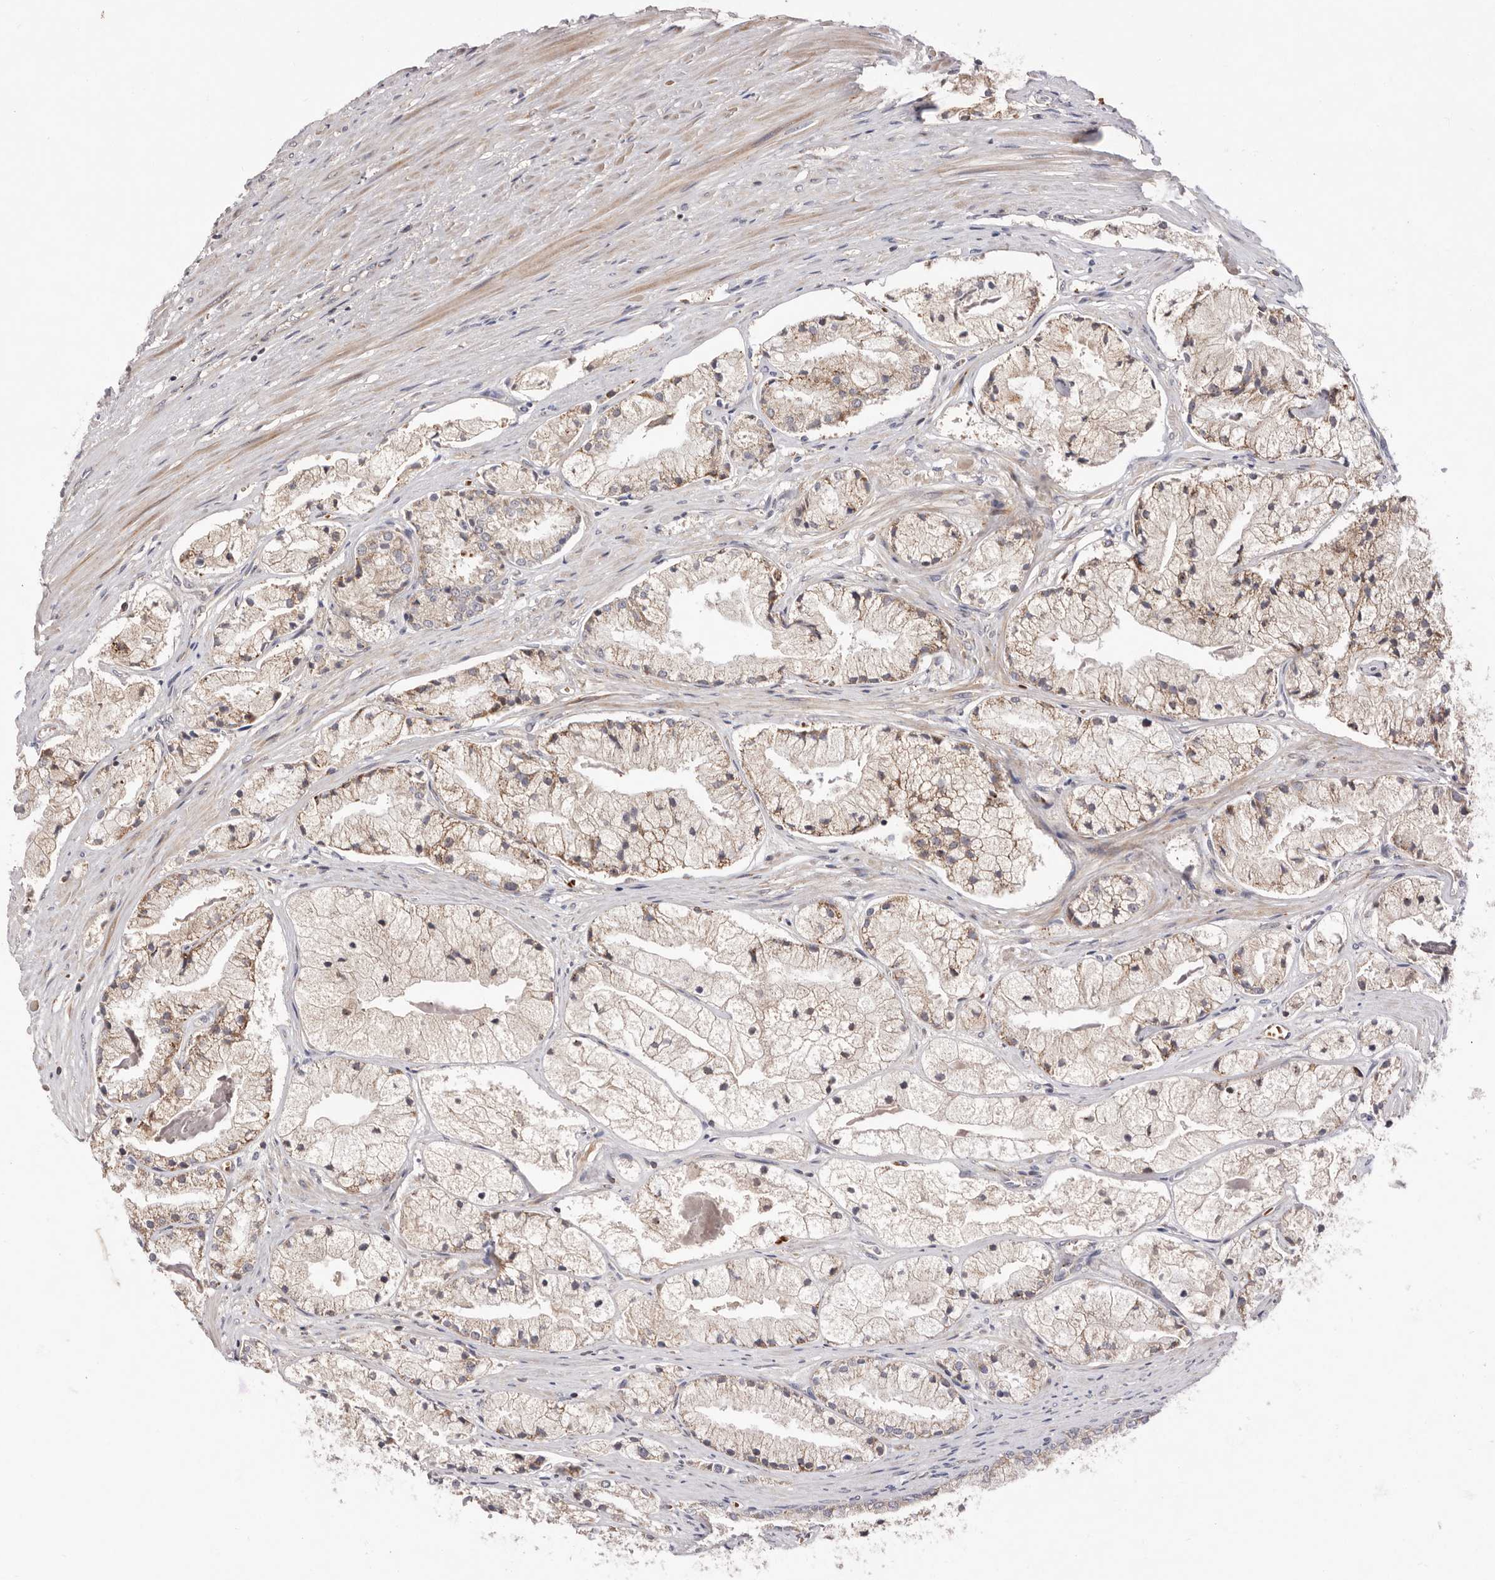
{"staining": {"intensity": "negative", "quantity": "none", "location": "none"}, "tissue": "prostate cancer", "cell_type": "Tumor cells", "image_type": "cancer", "snomed": [{"axis": "morphology", "description": "Adenocarcinoma, High grade"}, {"axis": "topography", "description": "Prostate"}], "caption": "The micrograph reveals no significant staining in tumor cells of prostate cancer (adenocarcinoma (high-grade)).", "gene": "RNF213", "patient": {"sex": "male", "age": 50}}